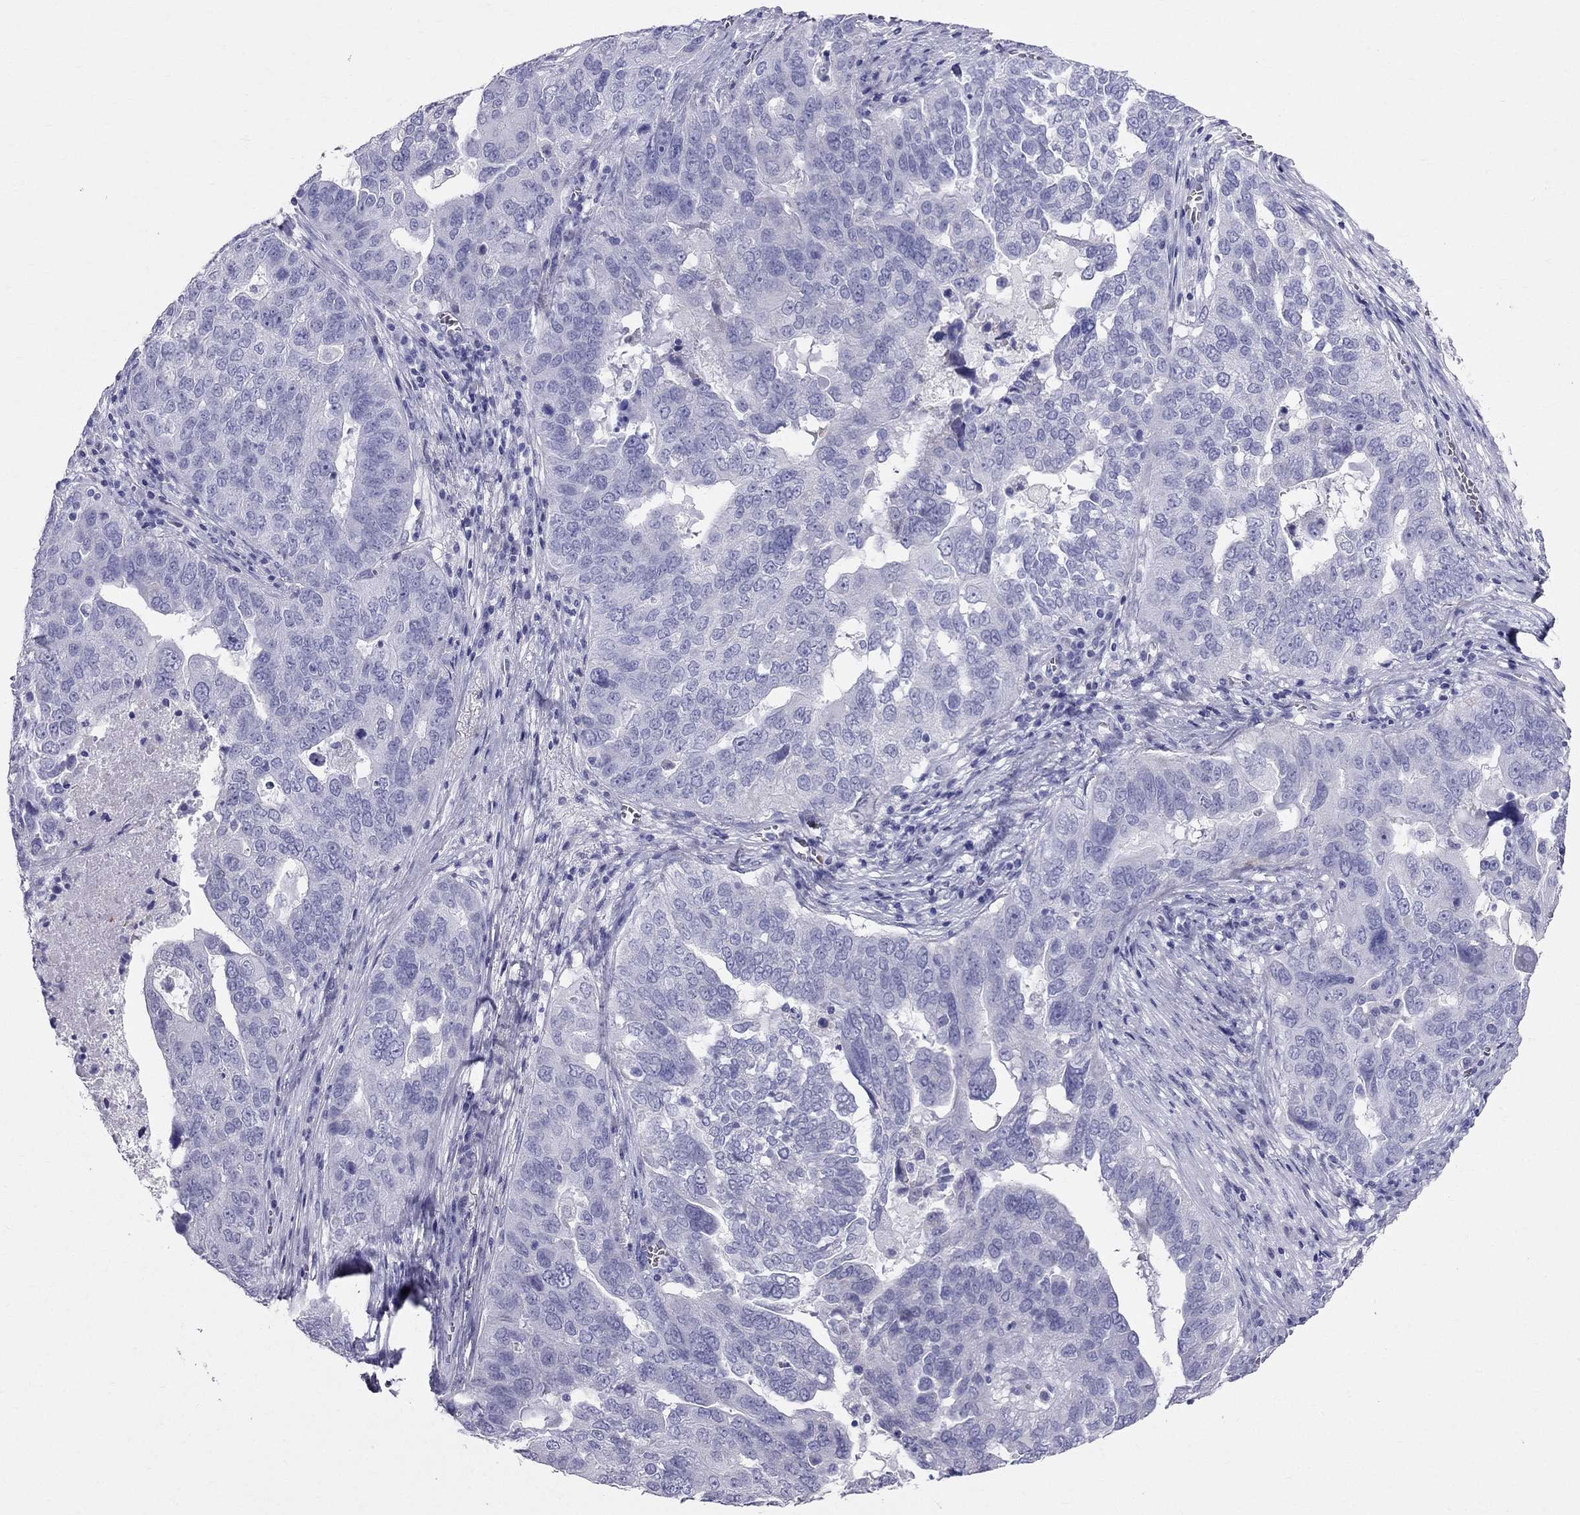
{"staining": {"intensity": "negative", "quantity": "none", "location": "none"}, "tissue": "ovarian cancer", "cell_type": "Tumor cells", "image_type": "cancer", "snomed": [{"axis": "morphology", "description": "Carcinoma, endometroid"}, {"axis": "topography", "description": "Soft tissue"}, {"axis": "topography", "description": "Ovary"}], "caption": "This is an immunohistochemistry image of human ovarian cancer. There is no staining in tumor cells.", "gene": "DNAAF6", "patient": {"sex": "female", "age": 52}}